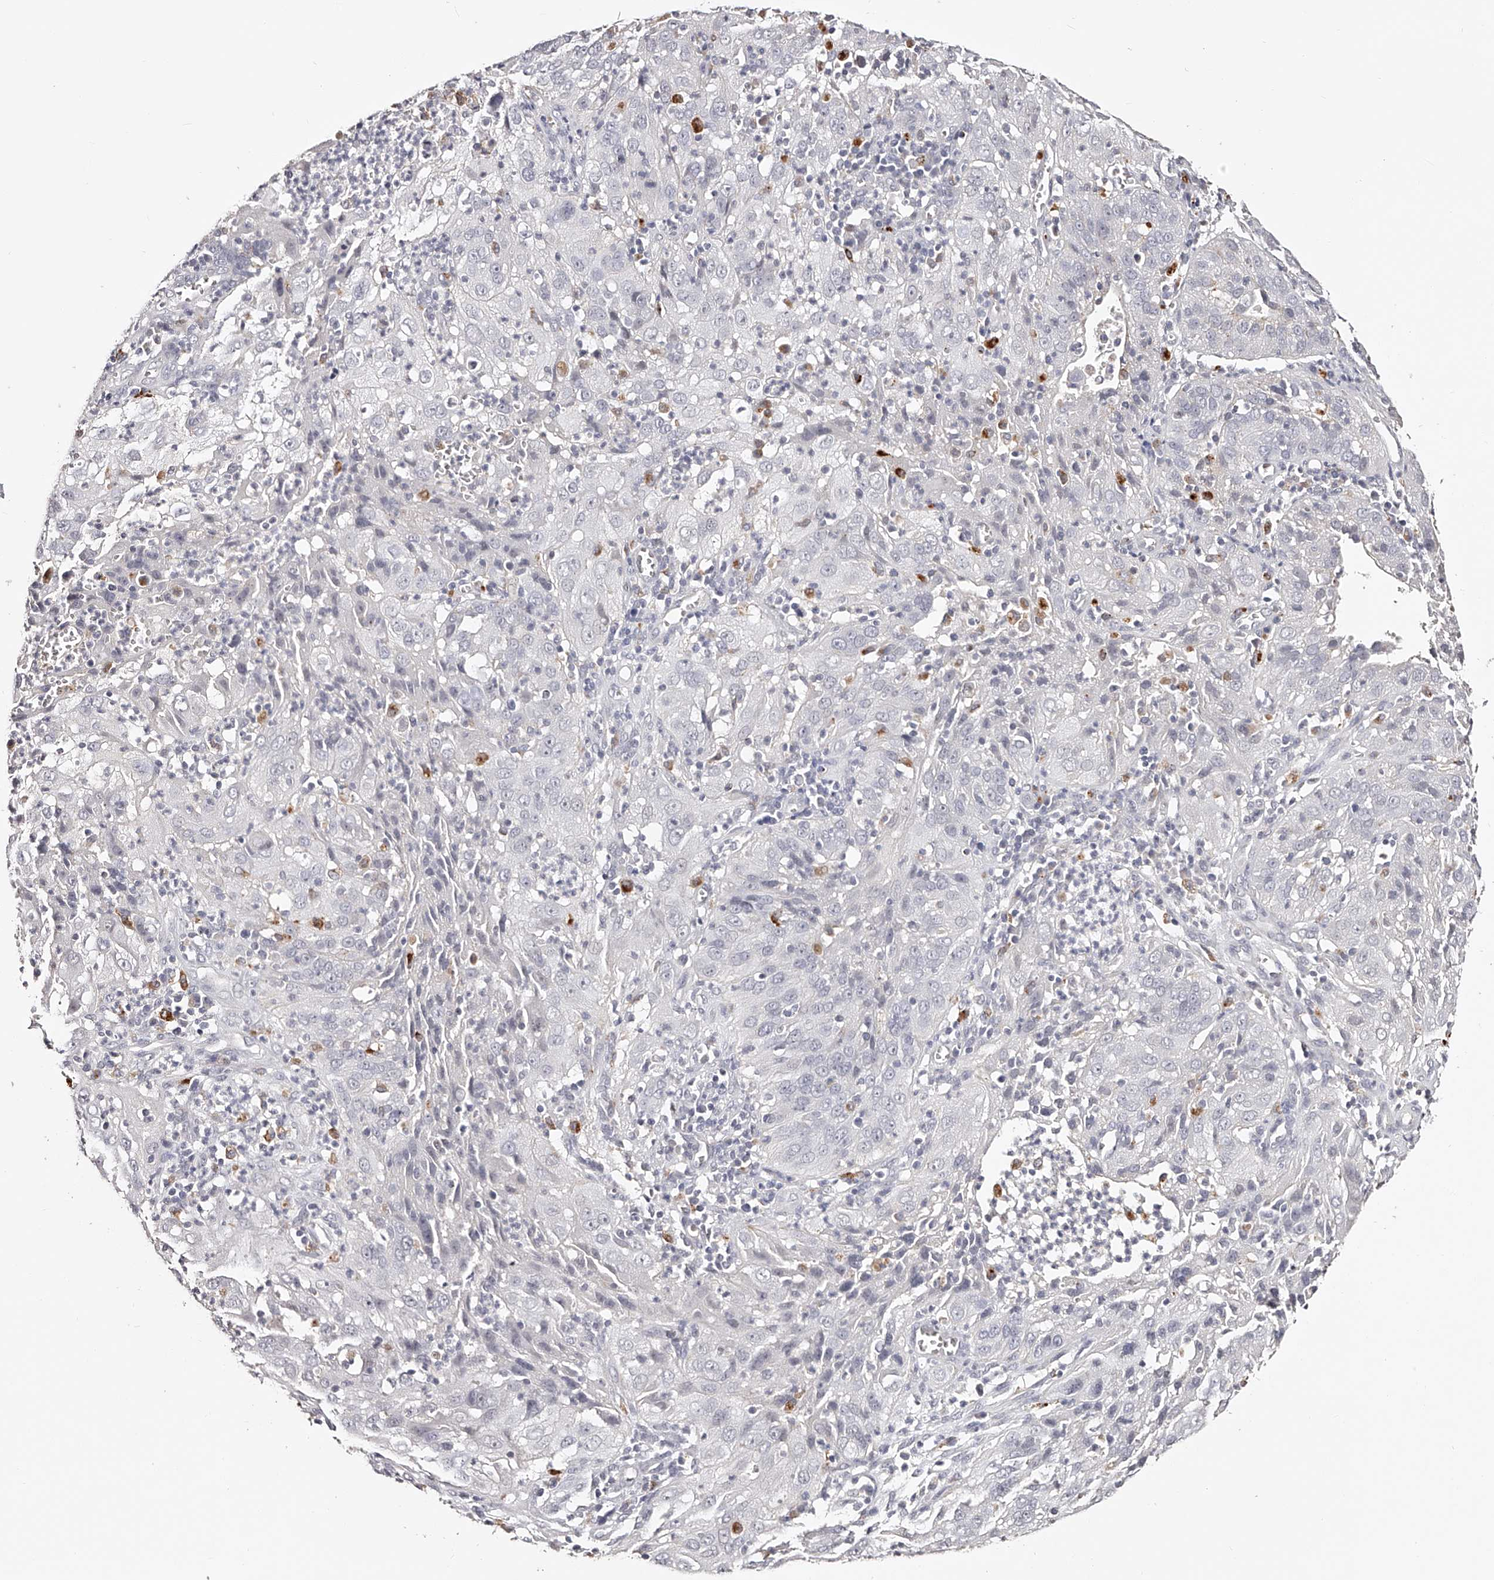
{"staining": {"intensity": "negative", "quantity": "none", "location": "none"}, "tissue": "cervical cancer", "cell_type": "Tumor cells", "image_type": "cancer", "snomed": [{"axis": "morphology", "description": "Squamous cell carcinoma, NOS"}, {"axis": "topography", "description": "Cervix"}], "caption": "Immunohistochemical staining of human cervical cancer reveals no significant positivity in tumor cells.", "gene": "SLC35D3", "patient": {"sex": "female", "age": 32}}